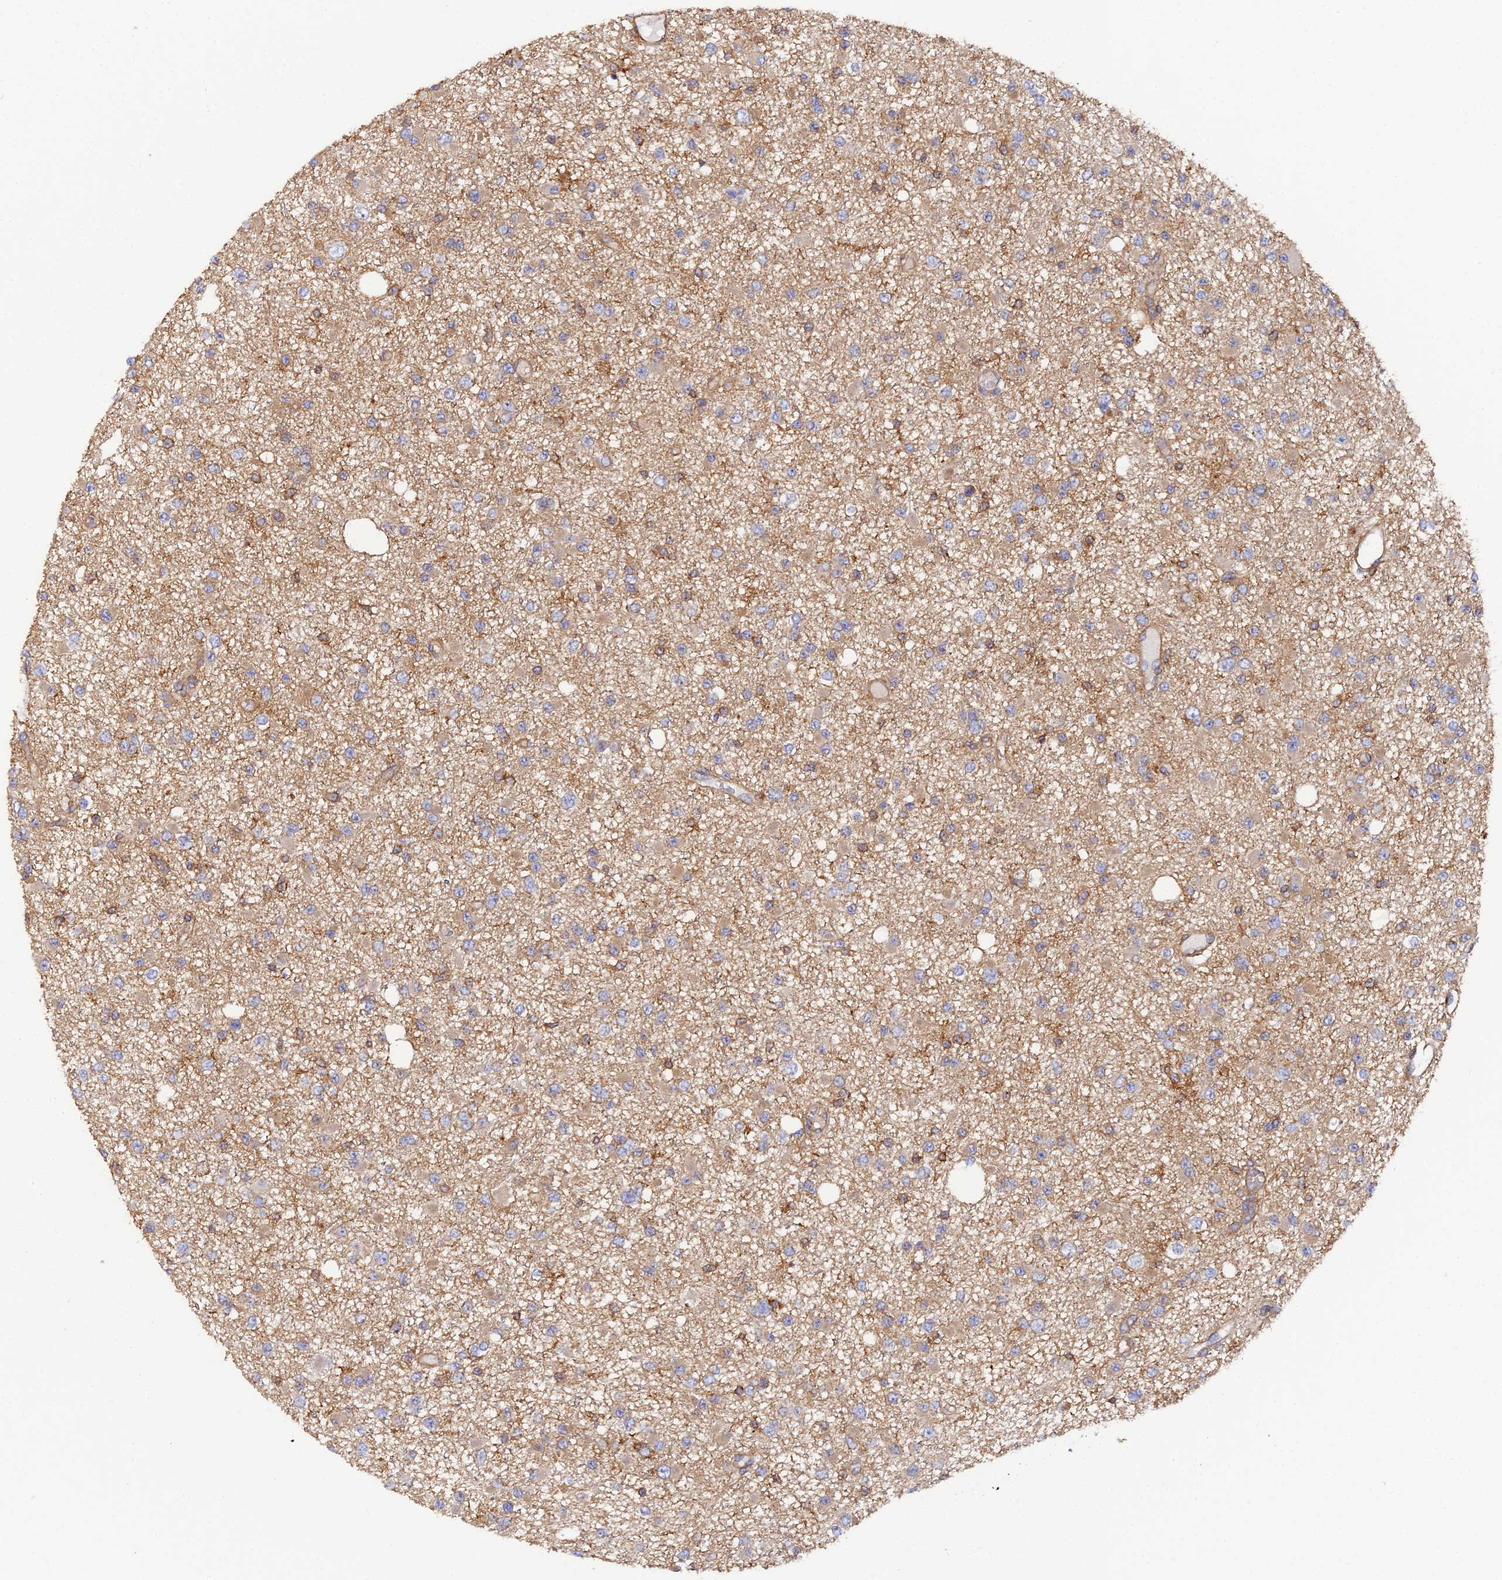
{"staining": {"intensity": "weak", "quantity": ">75%", "location": "cytoplasmic/membranous"}, "tissue": "glioma", "cell_type": "Tumor cells", "image_type": "cancer", "snomed": [{"axis": "morphology", "description": "Glioma, malignant, Low grade"}, {"axis": "topography", "description": "Brain"}], "caption": "Tumor cells show low levels of weak cytoplasmic/membranous staining in approximately >75% of cells in low-grade glioma (malignant).", "gene": "GNG5B", "patient": {"sex": "female", "age": 22}}